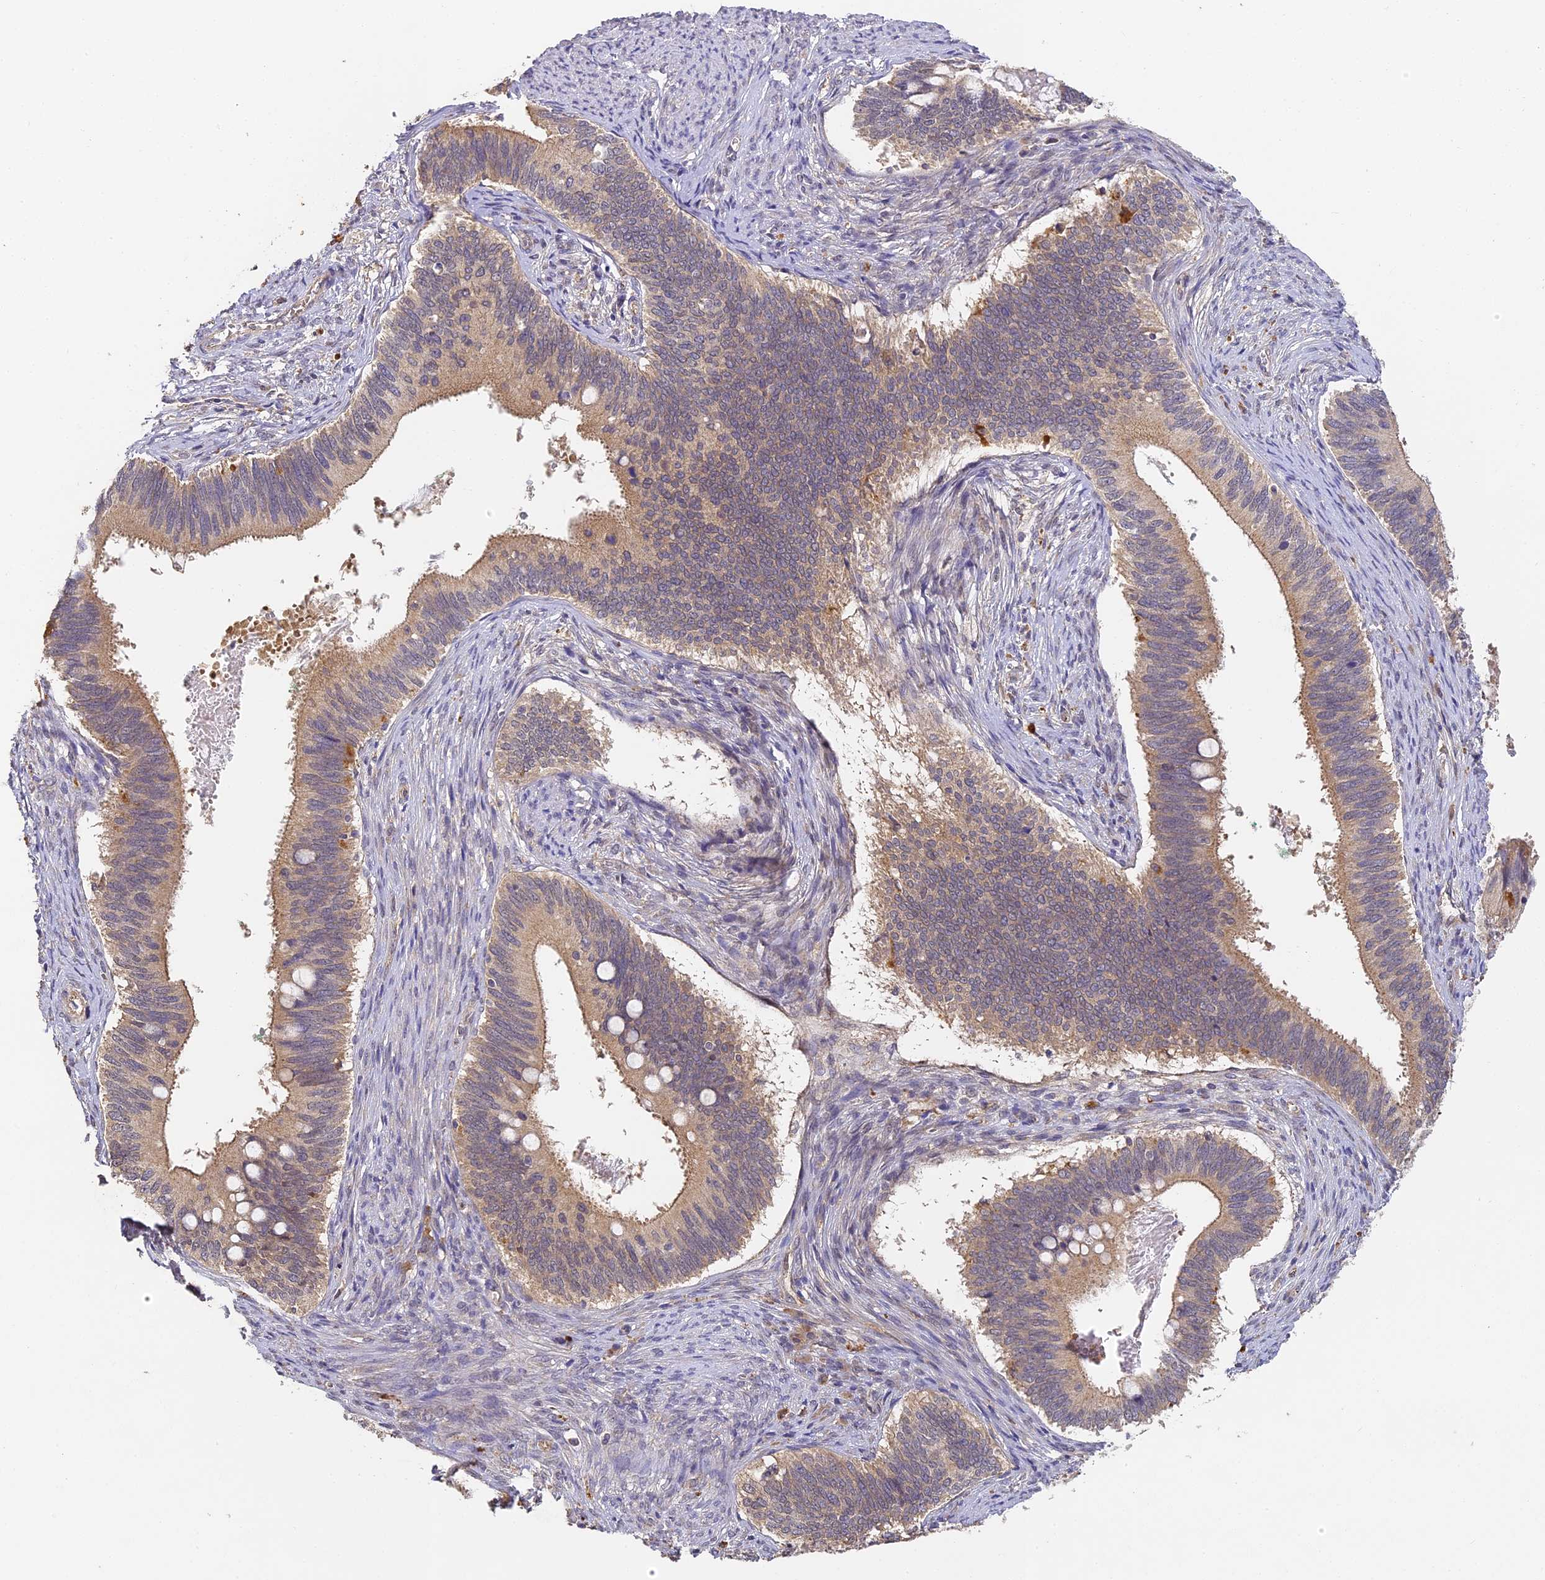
{"staining": {"intensity": "moderate", "quantity": ">75%", "location": "cytoplasmic/membranous"}, "tissue": "cervical cancer", "cell_type": "Tumor cells", "image_type": "cancer", "snomed": [{"axis": "morphology", "description": "Adenocarcinoma, NOS"}, {"axis": "topography", "description": "Cervix"}], "caption": "Brown immunohistochemical staining in human cervical cancer (adenocarcinoma) reveals moderate cytoplasmic/membranous expression in approximately >75% of tumor cells.", "gene": "YAE1", "patient": {"sex": "female", "age": 42}}